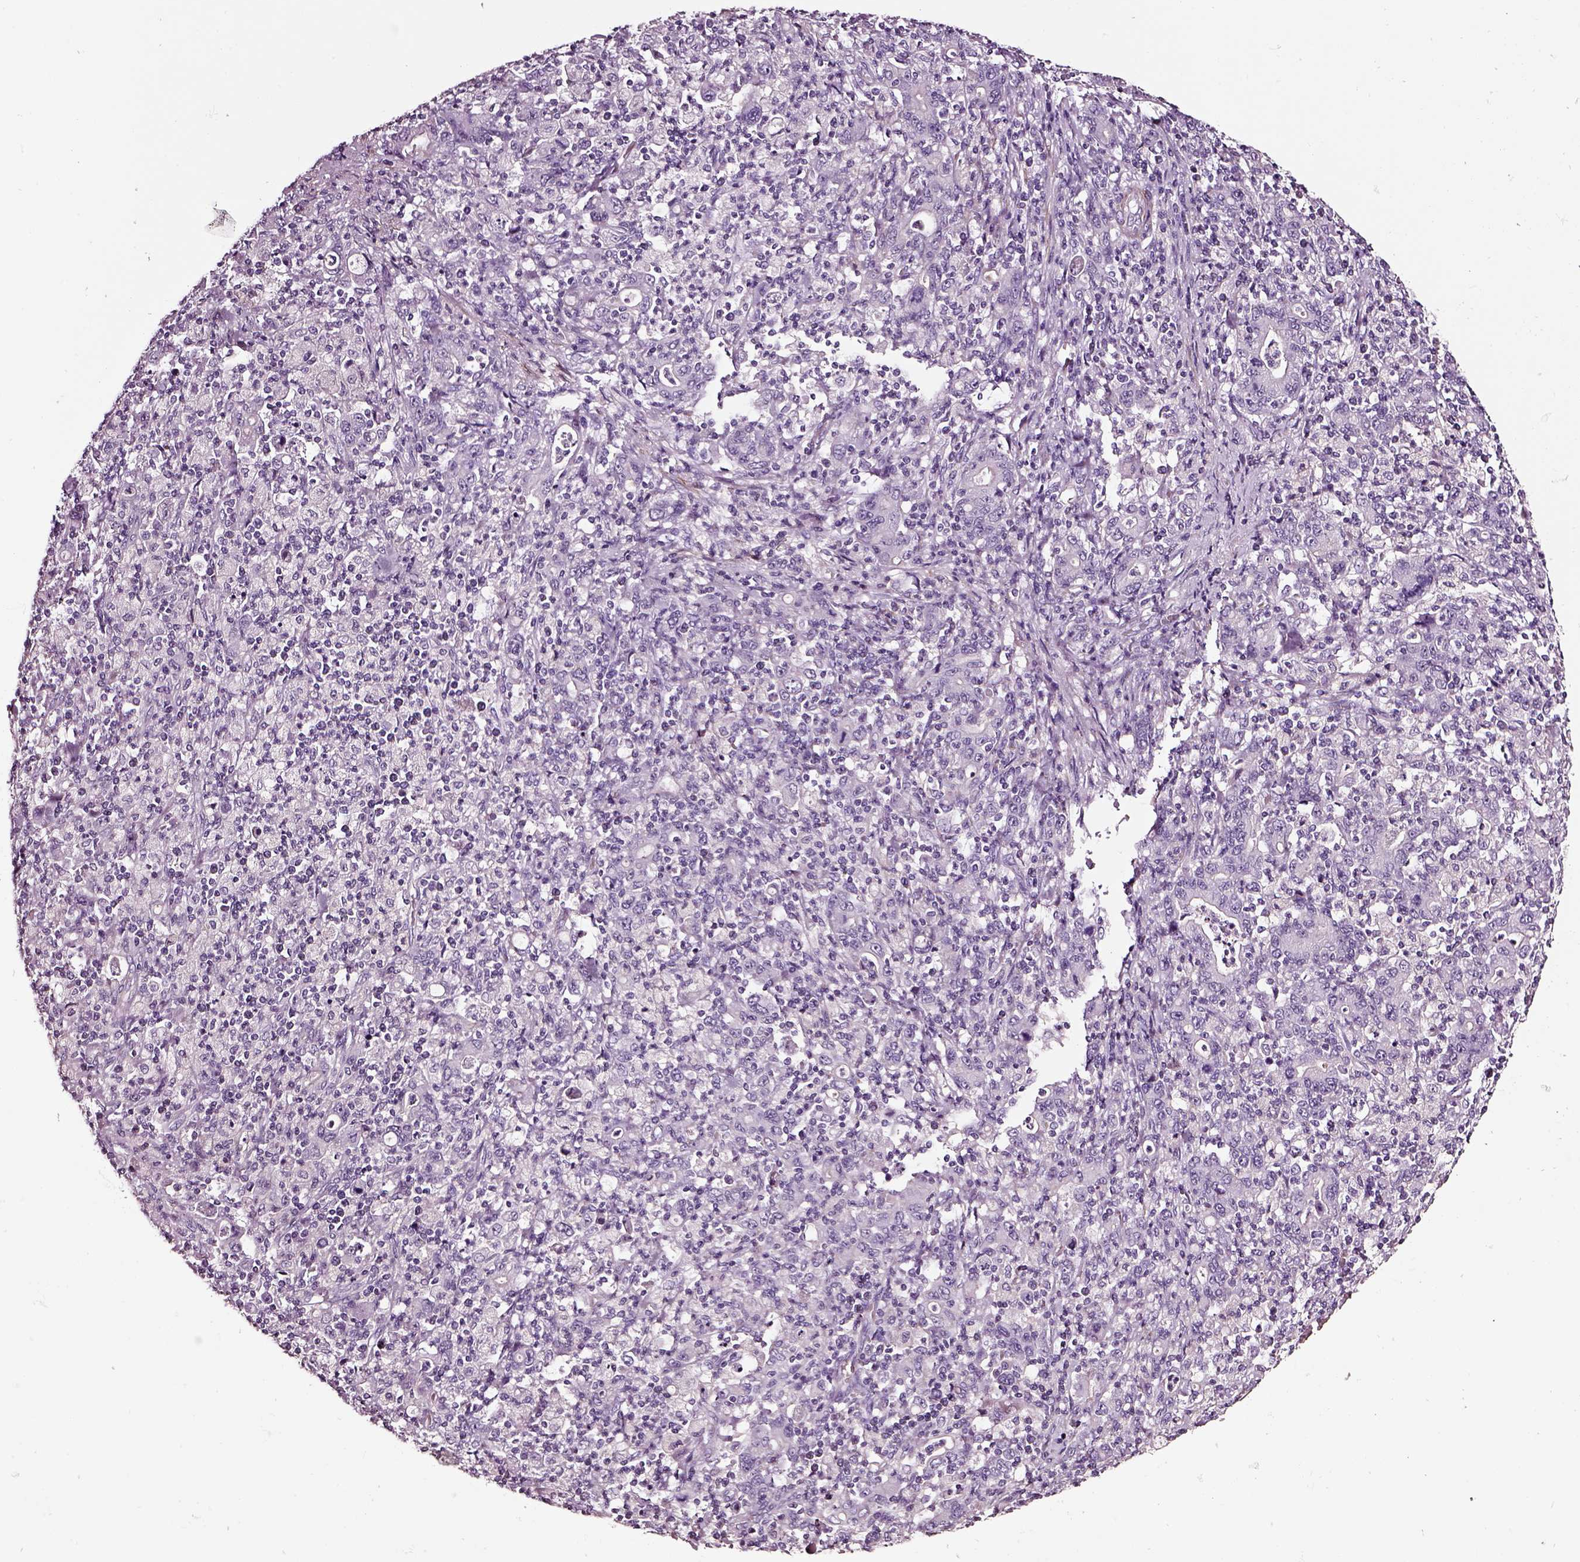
{"staining": {"intensity": "negative", "quantity": "none", "location": "none"}, "tissue": "stomach cancer", "cell_type": "Tumor cells", "image_type": "cancer", "snomed": [{"axis": "morphology", "description": "Adenocarcinoma, NOS"}, {"axis": "topography", "description": "Stomach, upper"}], "caption": "High magnification brightfield microscopy of stomach cancer (adenocarcinoma) stained with DAB (brown) and counterstained with hematoxylin (blue): tumor cells show no significant expression.", "gene": "SOX10", "patient": {"sex": "male", "age": 69}}